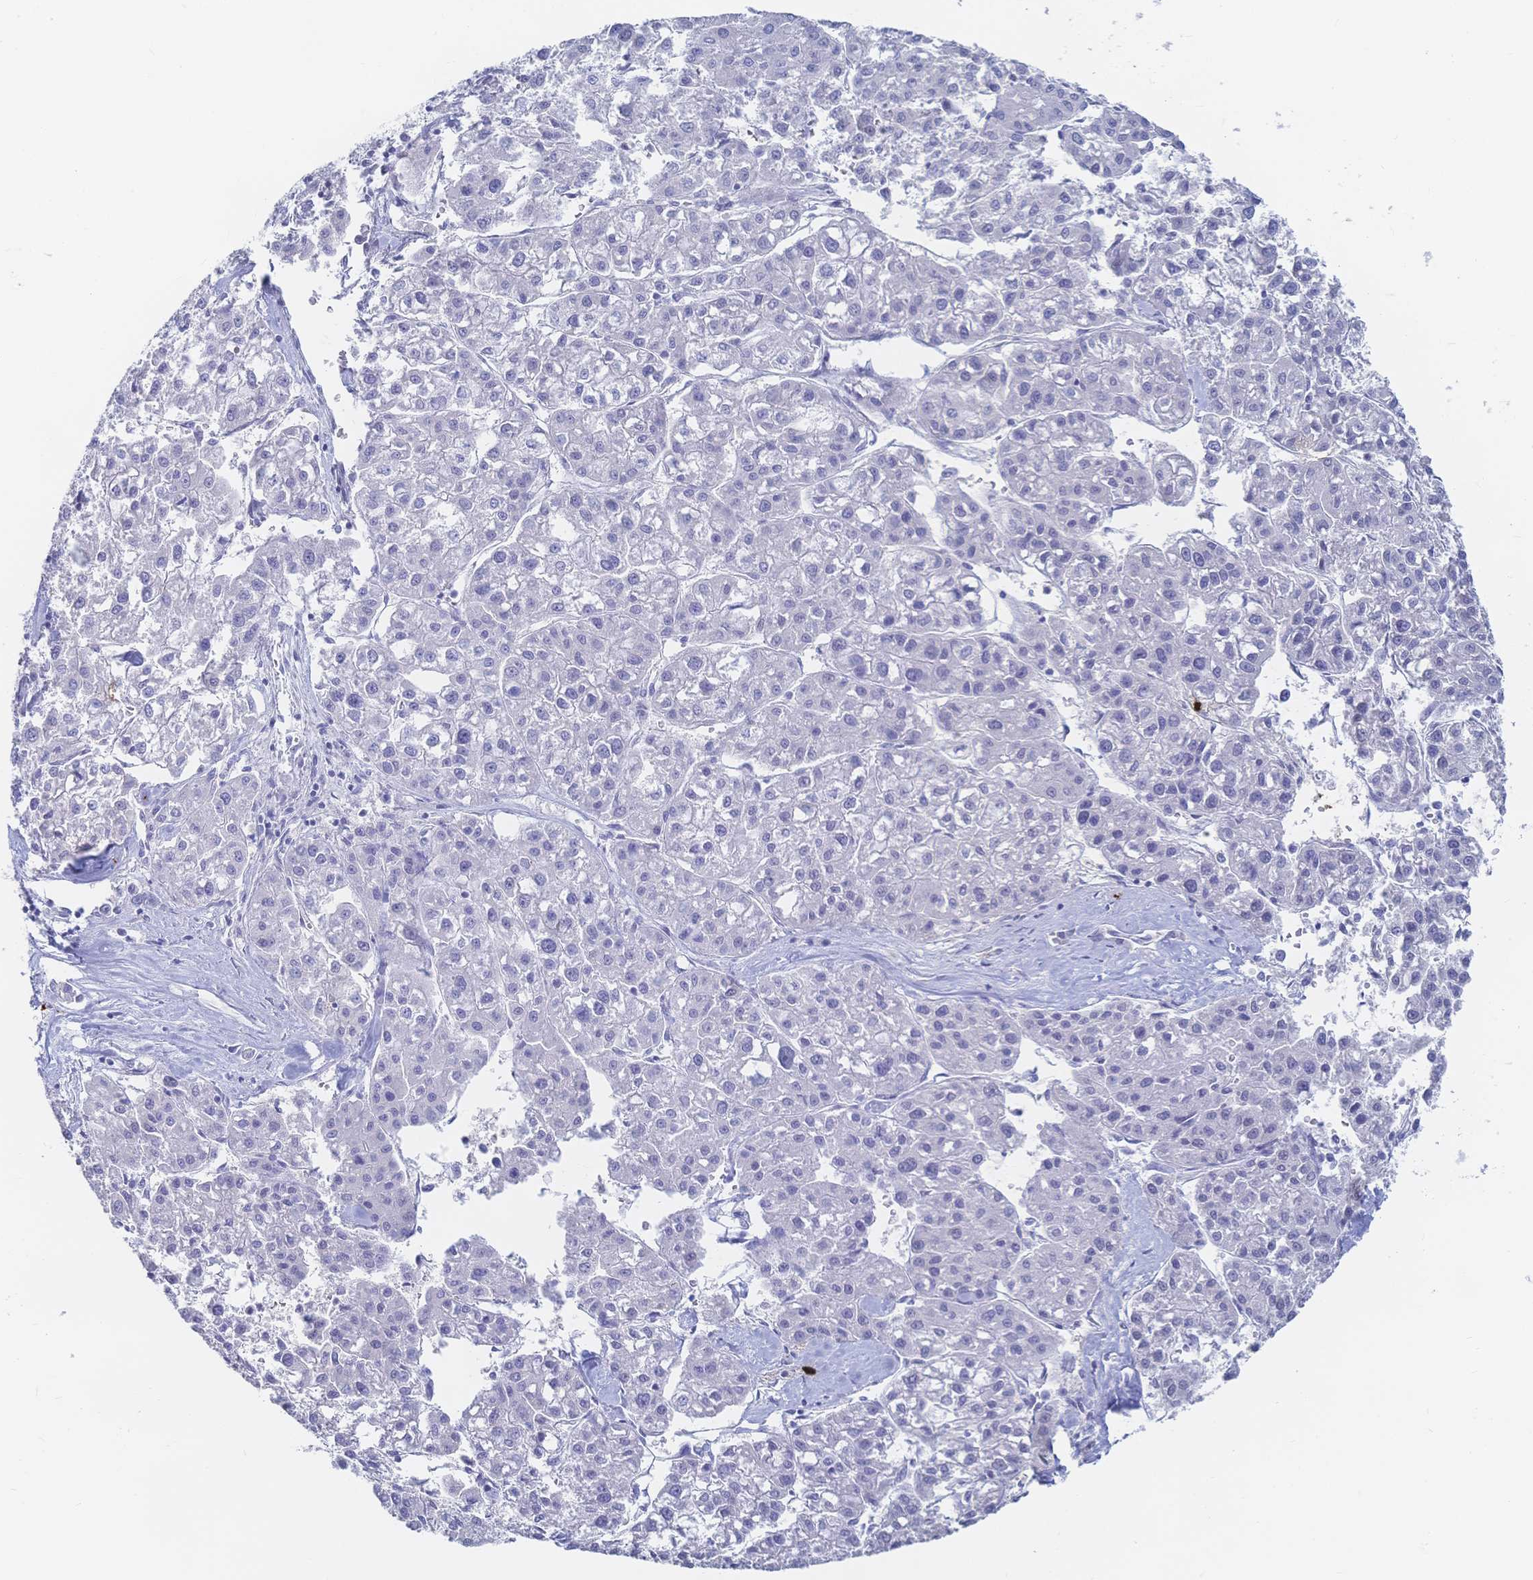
{"staining": {"intensity": "negative", "quantity": "none", "location": "none"}, "tissue": "liver cancer", "cell_type": "Tumor cells", "image_type": "cancer", "snomed": [{"axis": "morphology", "description": "Carcinoma, Hepatocellular, NOS"}, {"axis": "topography", "description": "Liver"}], "caption": "Human hepatocellular carcinoma (liver) stained for a protein using immunohistochemistry demonstrates no expression in tumor cells.", "gene": "IL2RB", "patient": {"sex": "male", "age": 73}}